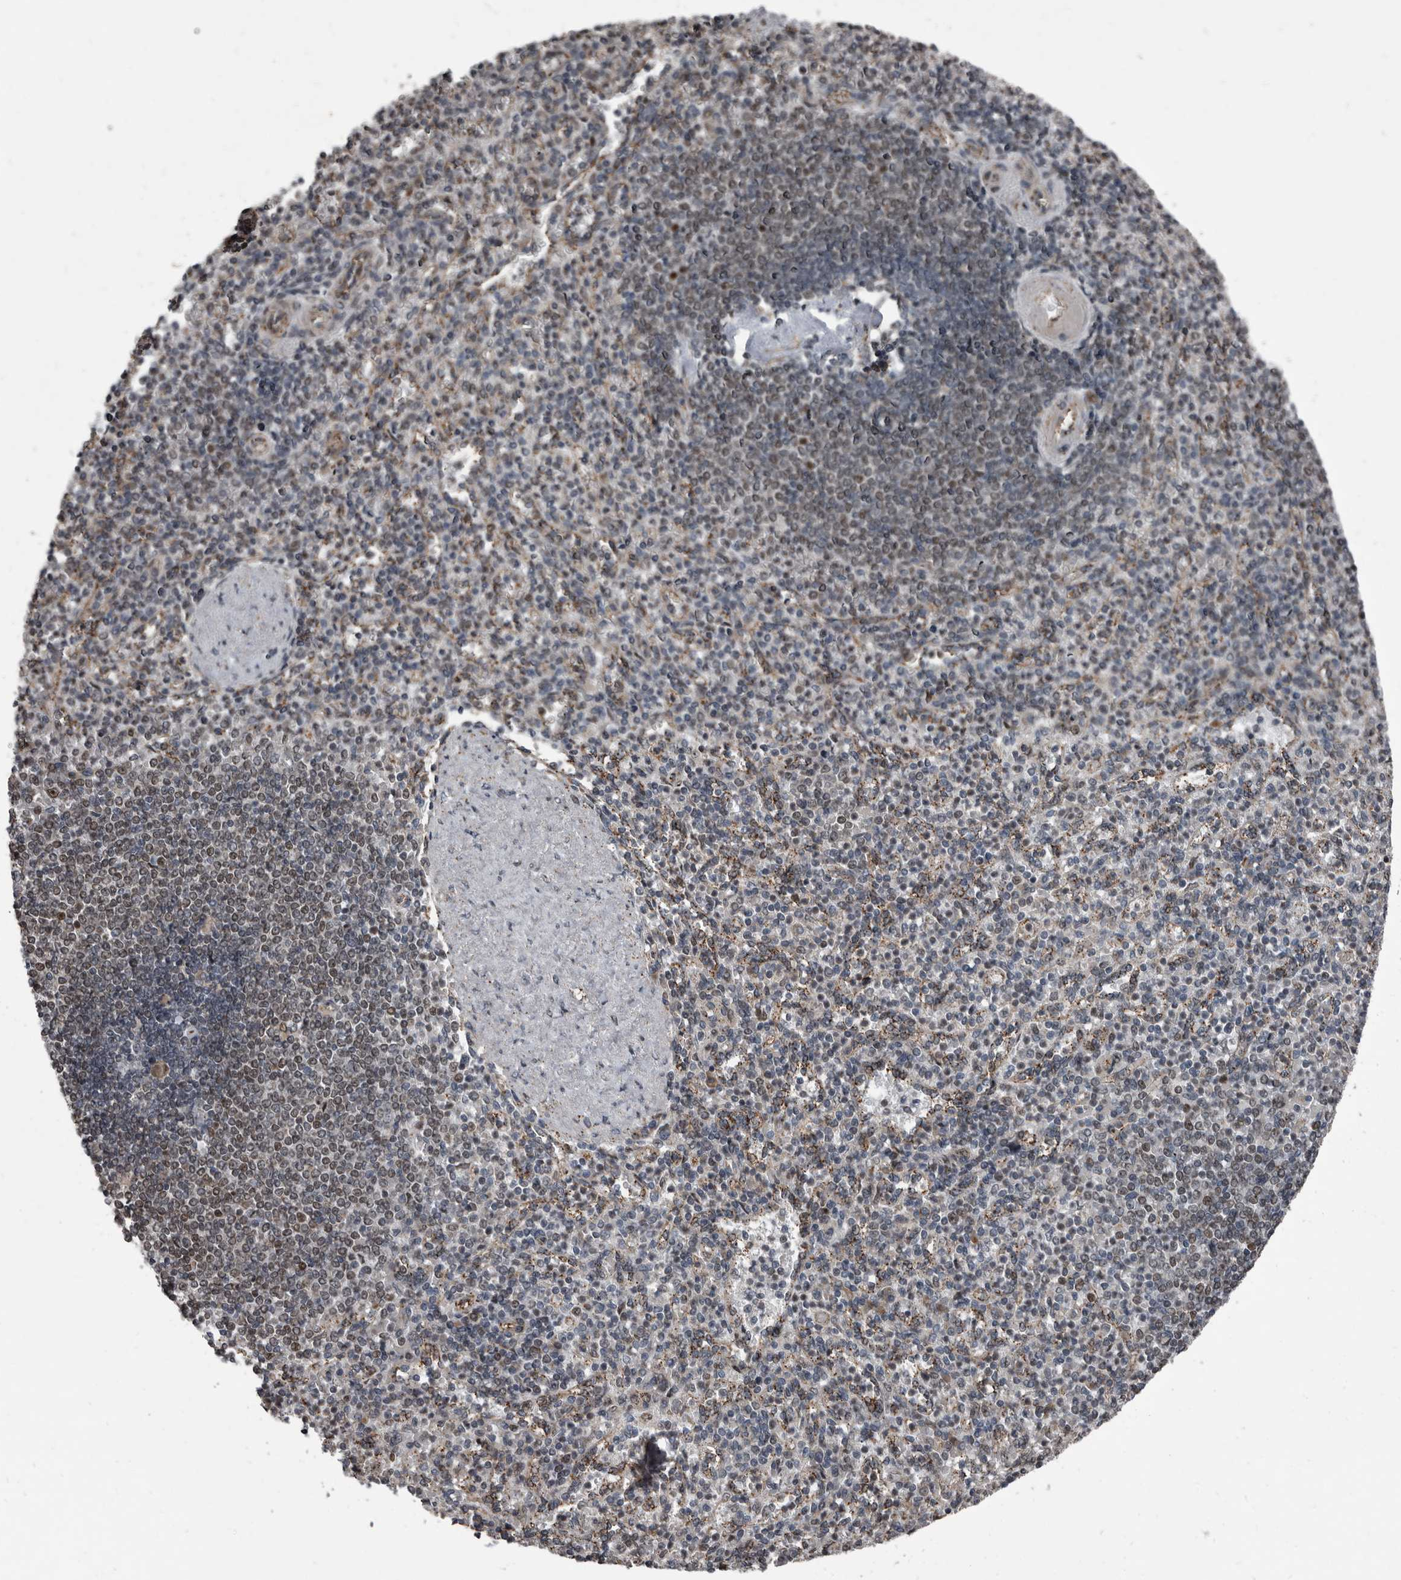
{"staining": {"intensity": "negative", "quantity": "none", "location": "none"}, "tissue": "spleen", "cell_type": "Cells in red pulp", "image_type": "normal", "snomed": [{"axis": "morphology", "description": "Normal tissue, NOS"}, {"axis": "topography", "description": "Spleen"}], "caption": "Cells in red pulp show no significant protein expression in unremarkable spleen. The staining is performed using DAB brown chromogen with nuclei counter-stained in using hematoxylin.", "gene": "CHD1L", "patient": {"sex": "female", "age": 74}}